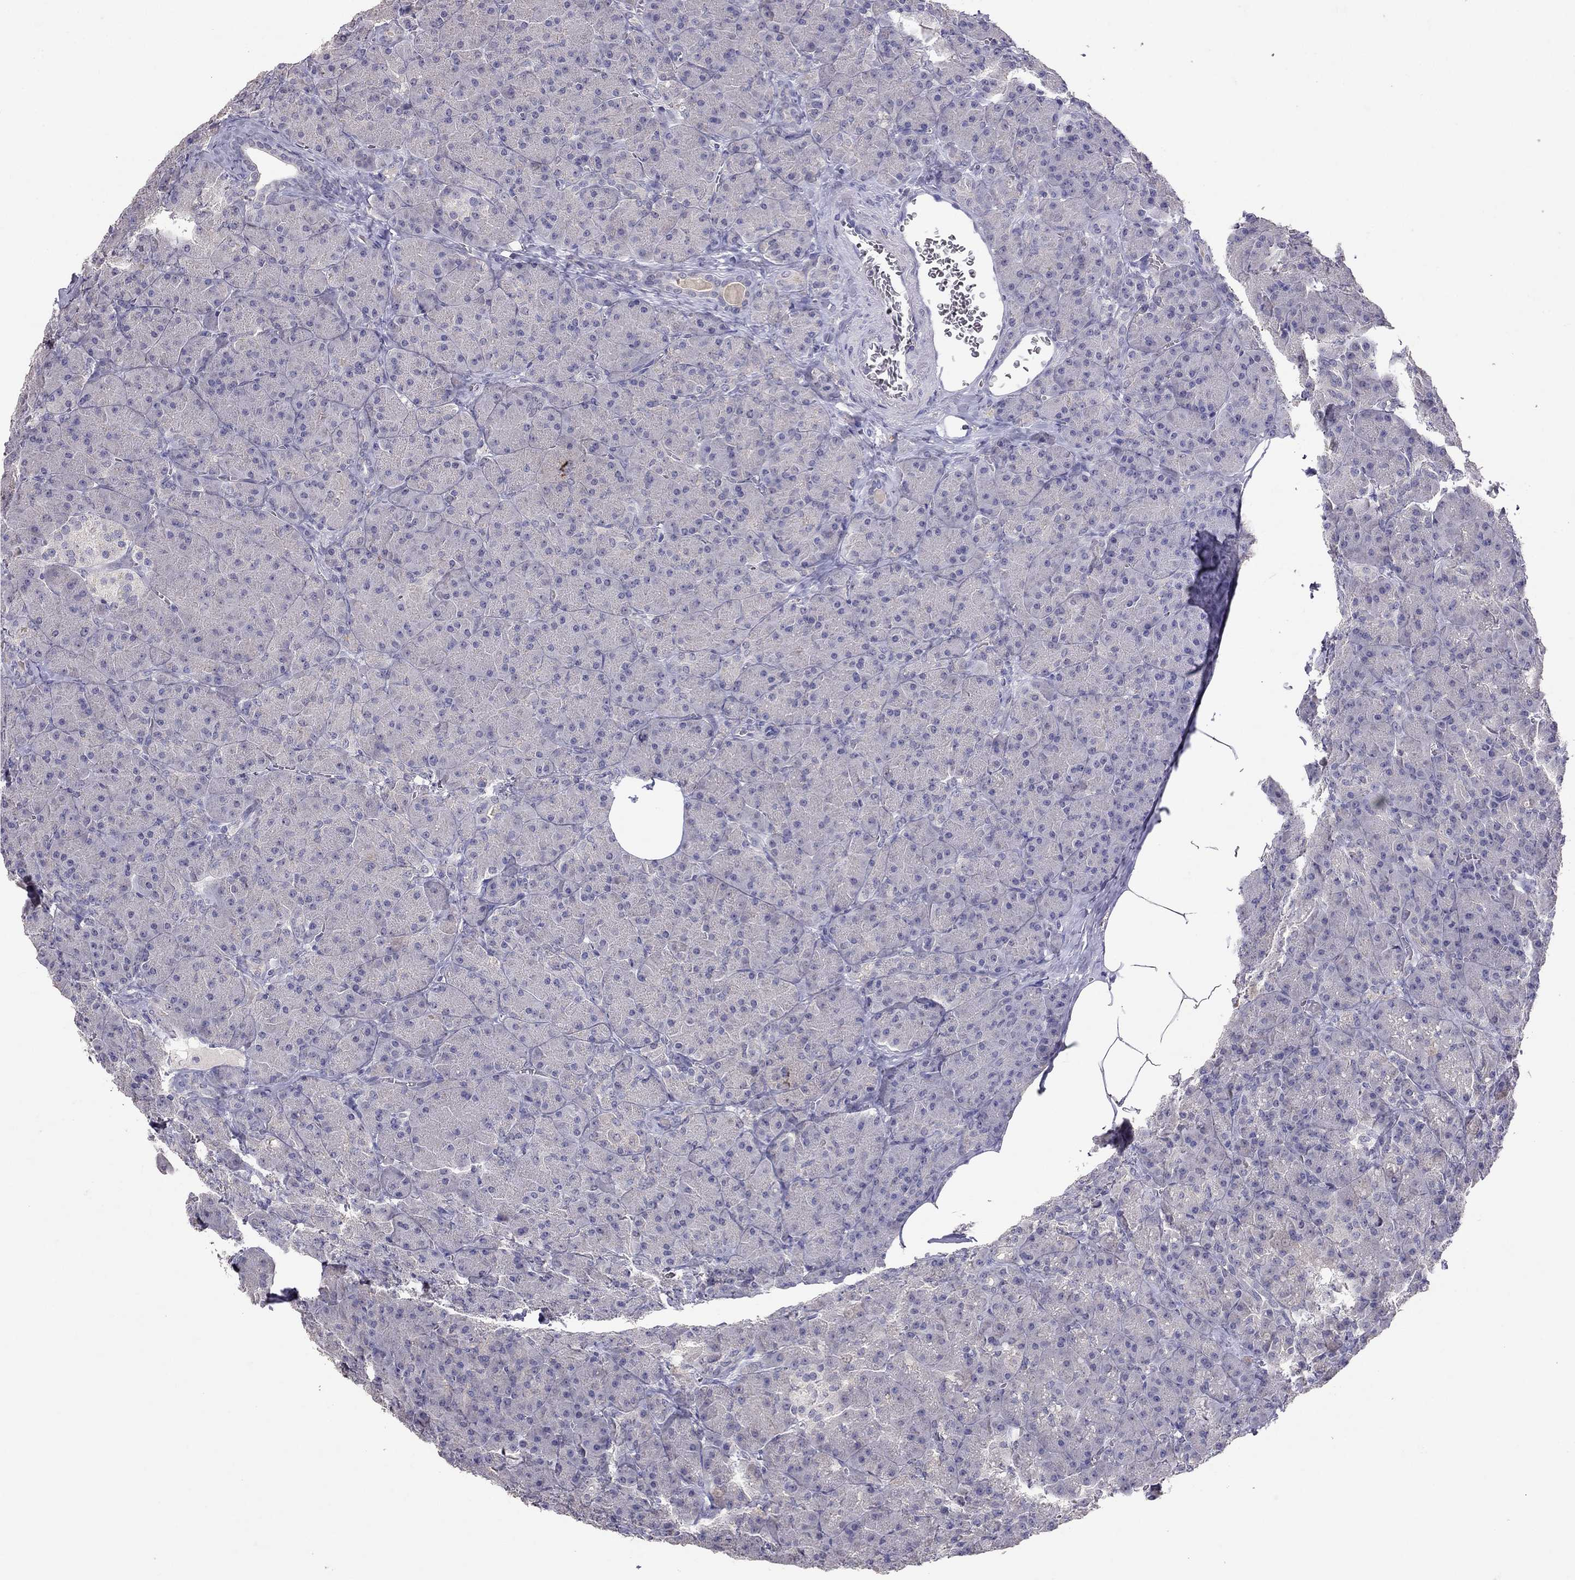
{"staining": {"intensity": "negative", "quantity": "none", "location": "none"}, "tissue": "pancreas", "cell_type": "Exocrine glandular cells", "image_type": "normal", "snomed": [{"axis": "morphology", "description": "Normal tissue, NOS"}, {"axis": "topography", "description": "Pancreas"}], "caption": "The micrograph reveals no staining of exocrine glandular cells in unremarkable pancreas. Nuclei are stained in blue.", "gene": "FST", "patient": {"sex": "male", "age": 57}}